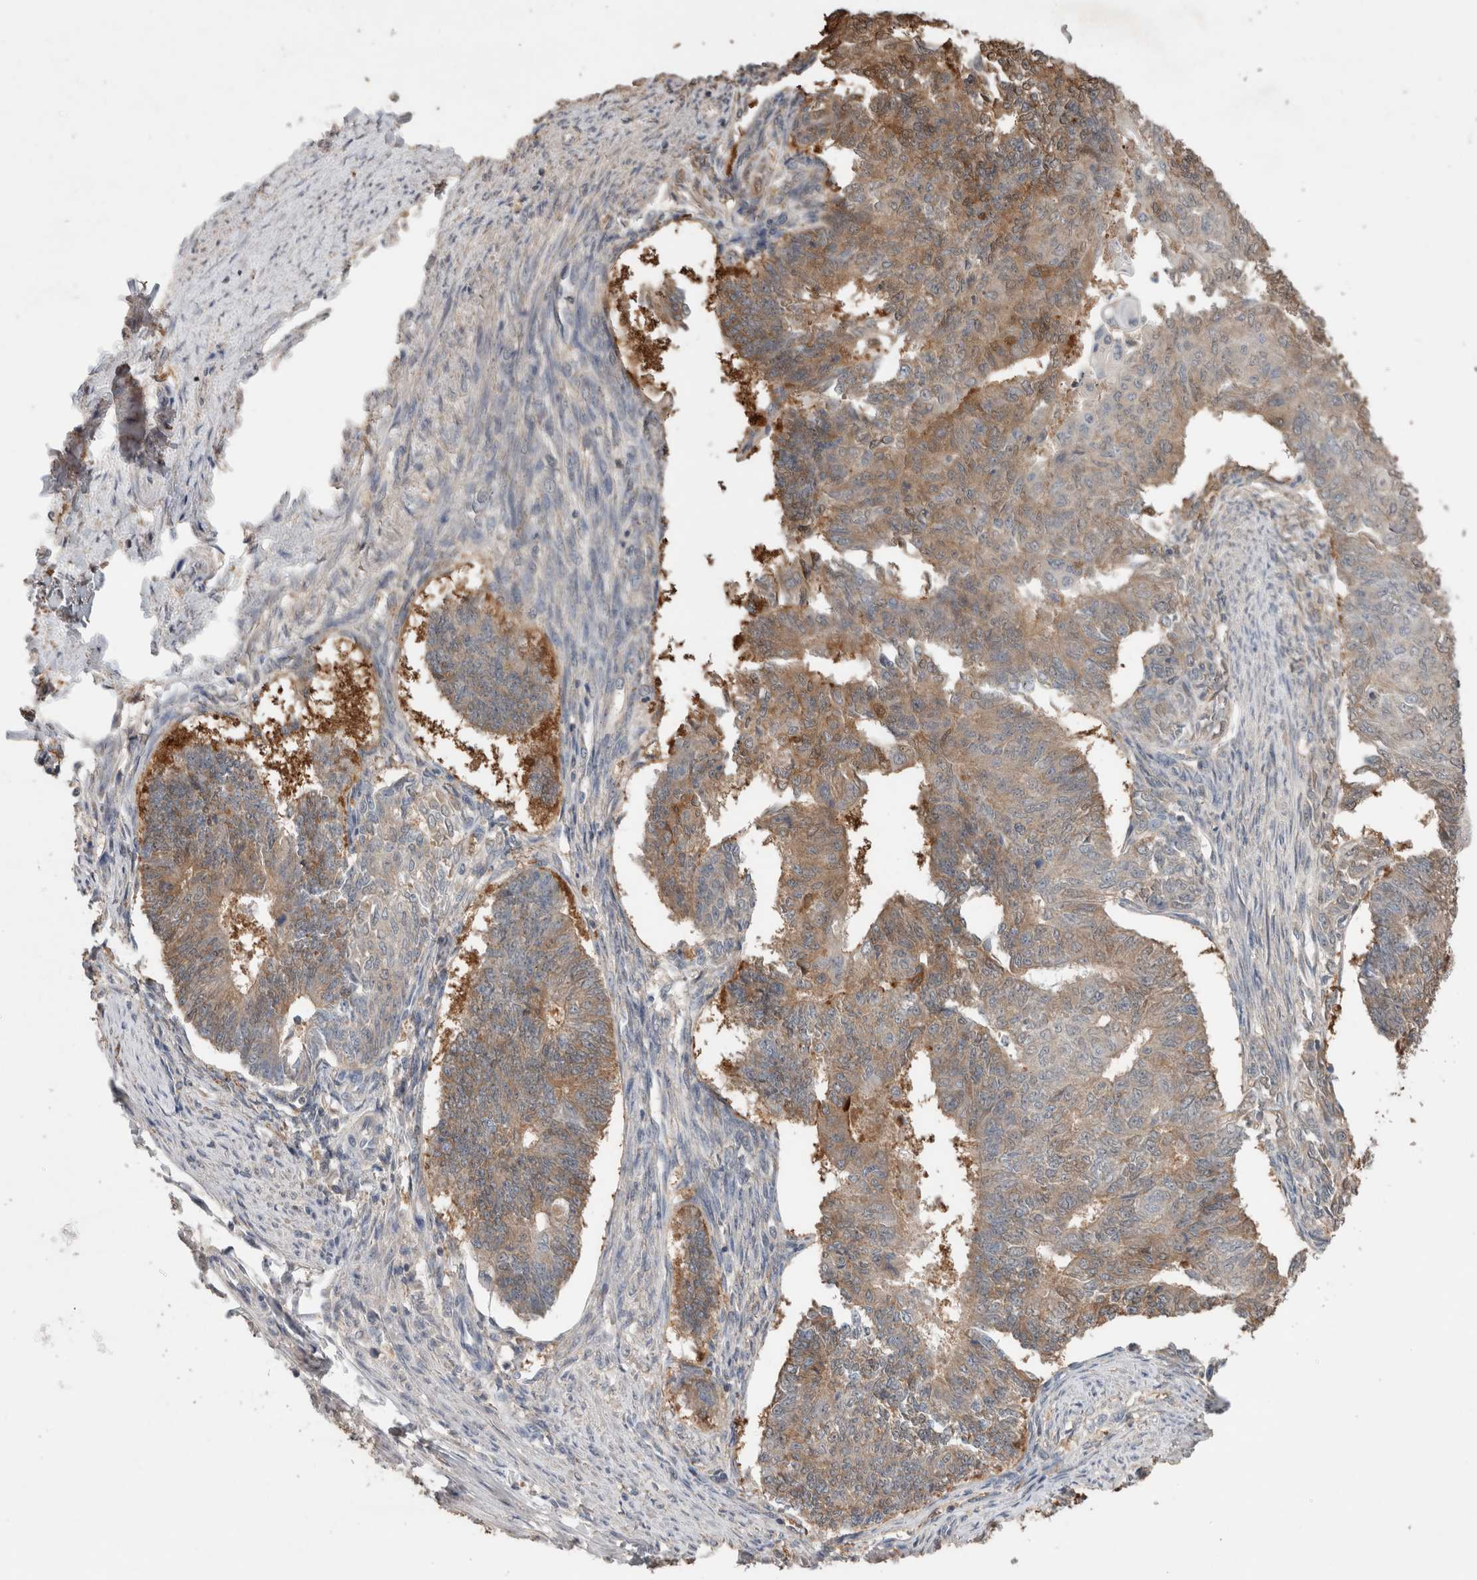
{"staining": {"intensity": "moderate", "quantity": "25%-75%", "location": "cytoplasmic/membranous"}, "tissue": "endometrial cancer", "cell_type": "Tumor cells", "image_type": "cancer", "snomed": [{"axis": "morphology", "description": "Adenocarcinoma, NOS"}, {"axis": "topography", "description": "Endometrium"}], "caption": "Moderate cytoplasmic/membranous staining is seen in approximately 25%-75% of tumor cells in adenocarcinoma (endometrial).", "gene": "TRIM5", "patient": {"sex": "female", "age": 32}}